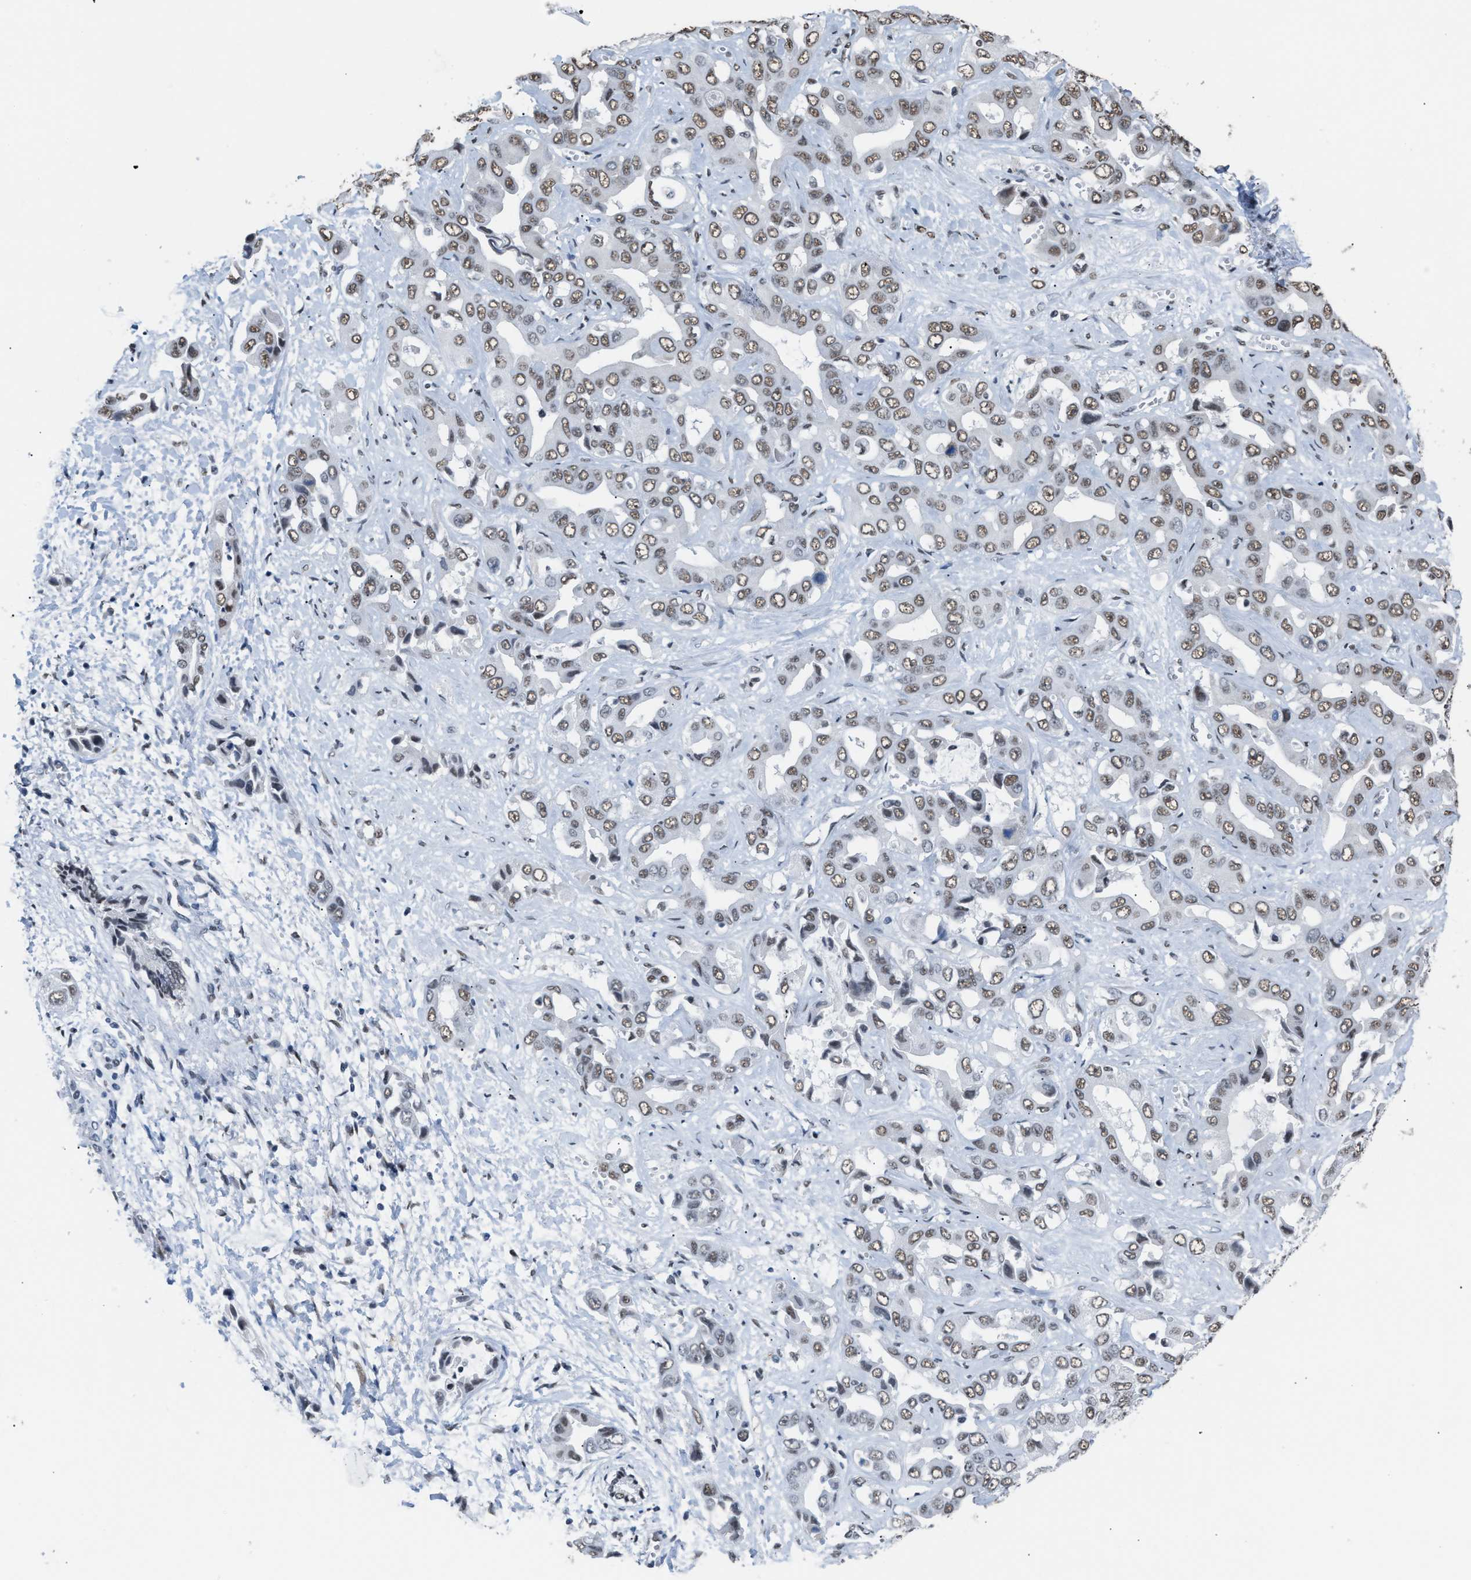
{"staining": {"intensity": "weak", "quantity": ">75%", "location": "nuclear"}, "tissue": "liver cancer", "cell_type": "Tumor cells", "image_type": "cancer", "snomed": [{"axis": "morphology", "description": "Cholangiocarcinoma"}, {"axis": "topography", "description": "Liver"}], "caption": "Approximately >75% of tumor cells in human liver cancer reveal weak nuclear protein staining as visualized by brown immunohistochemical staining.", "gene": "CCAR2", "patient": {"sex": "female", "age": 52}}